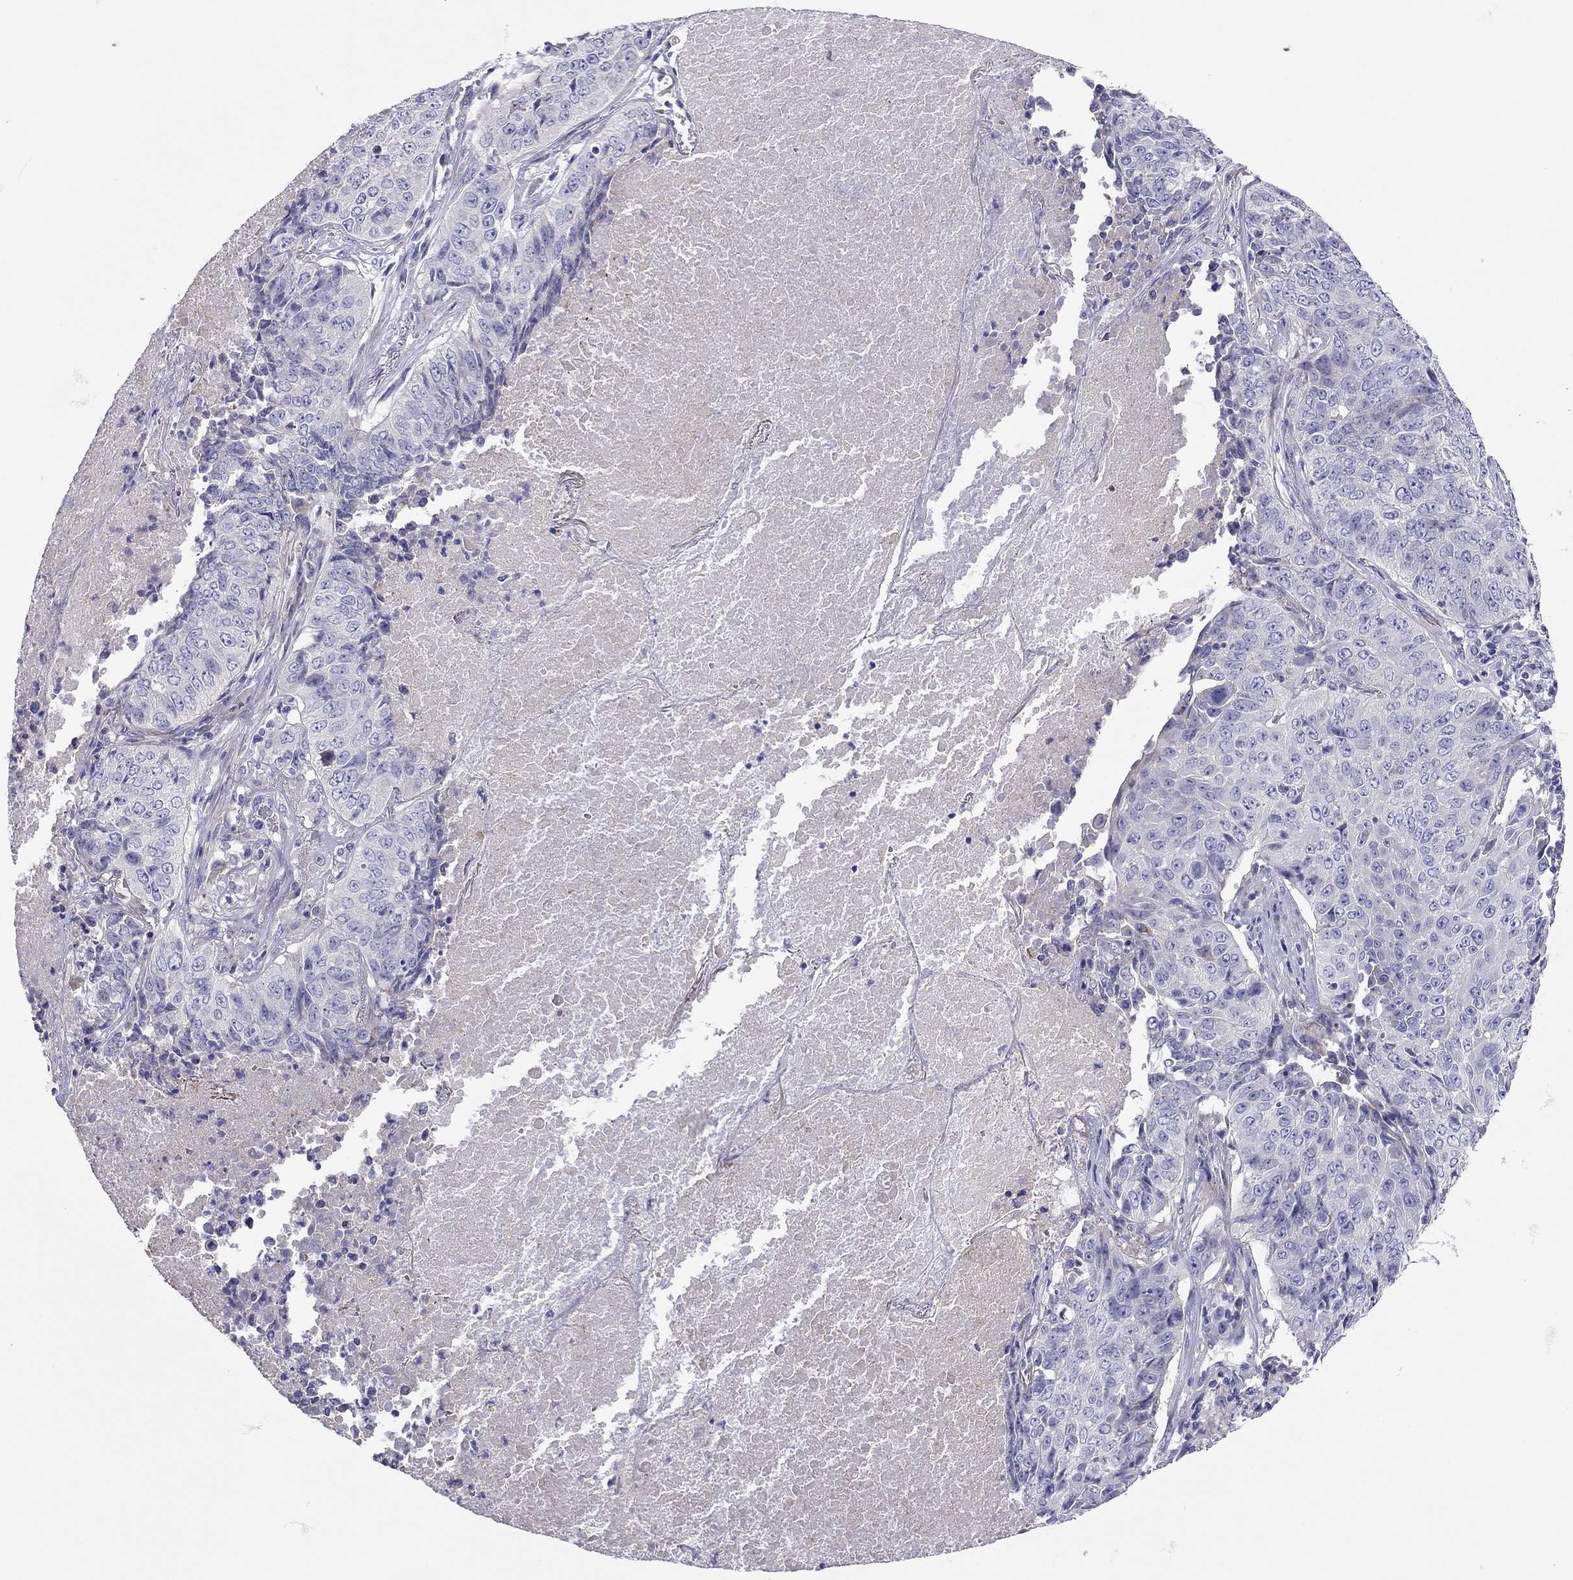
{"staining": {"intensity": "negative", "quantity": "none", "location": "none"}, "tissue": "lung cancer", "cell_type": "Tumor cells", "image_type": "cancer", "snomed": [{"axis": "morphology", "description": "Normal tissue, NOS"}, {"axis": "morphology", "description": "Squamous cell carcinoma, NOS"}, {"axis": "topography", "description": "Bronchus"}, {"axis": "topography", "description": "Lung"}], "caption": "This is an IHC photomicrograph of squamous cell carcinoma (lung). There is no staining in tumor cells.", "gene": "SCARB1", "patient": {"sex": "male", "age": 64}}